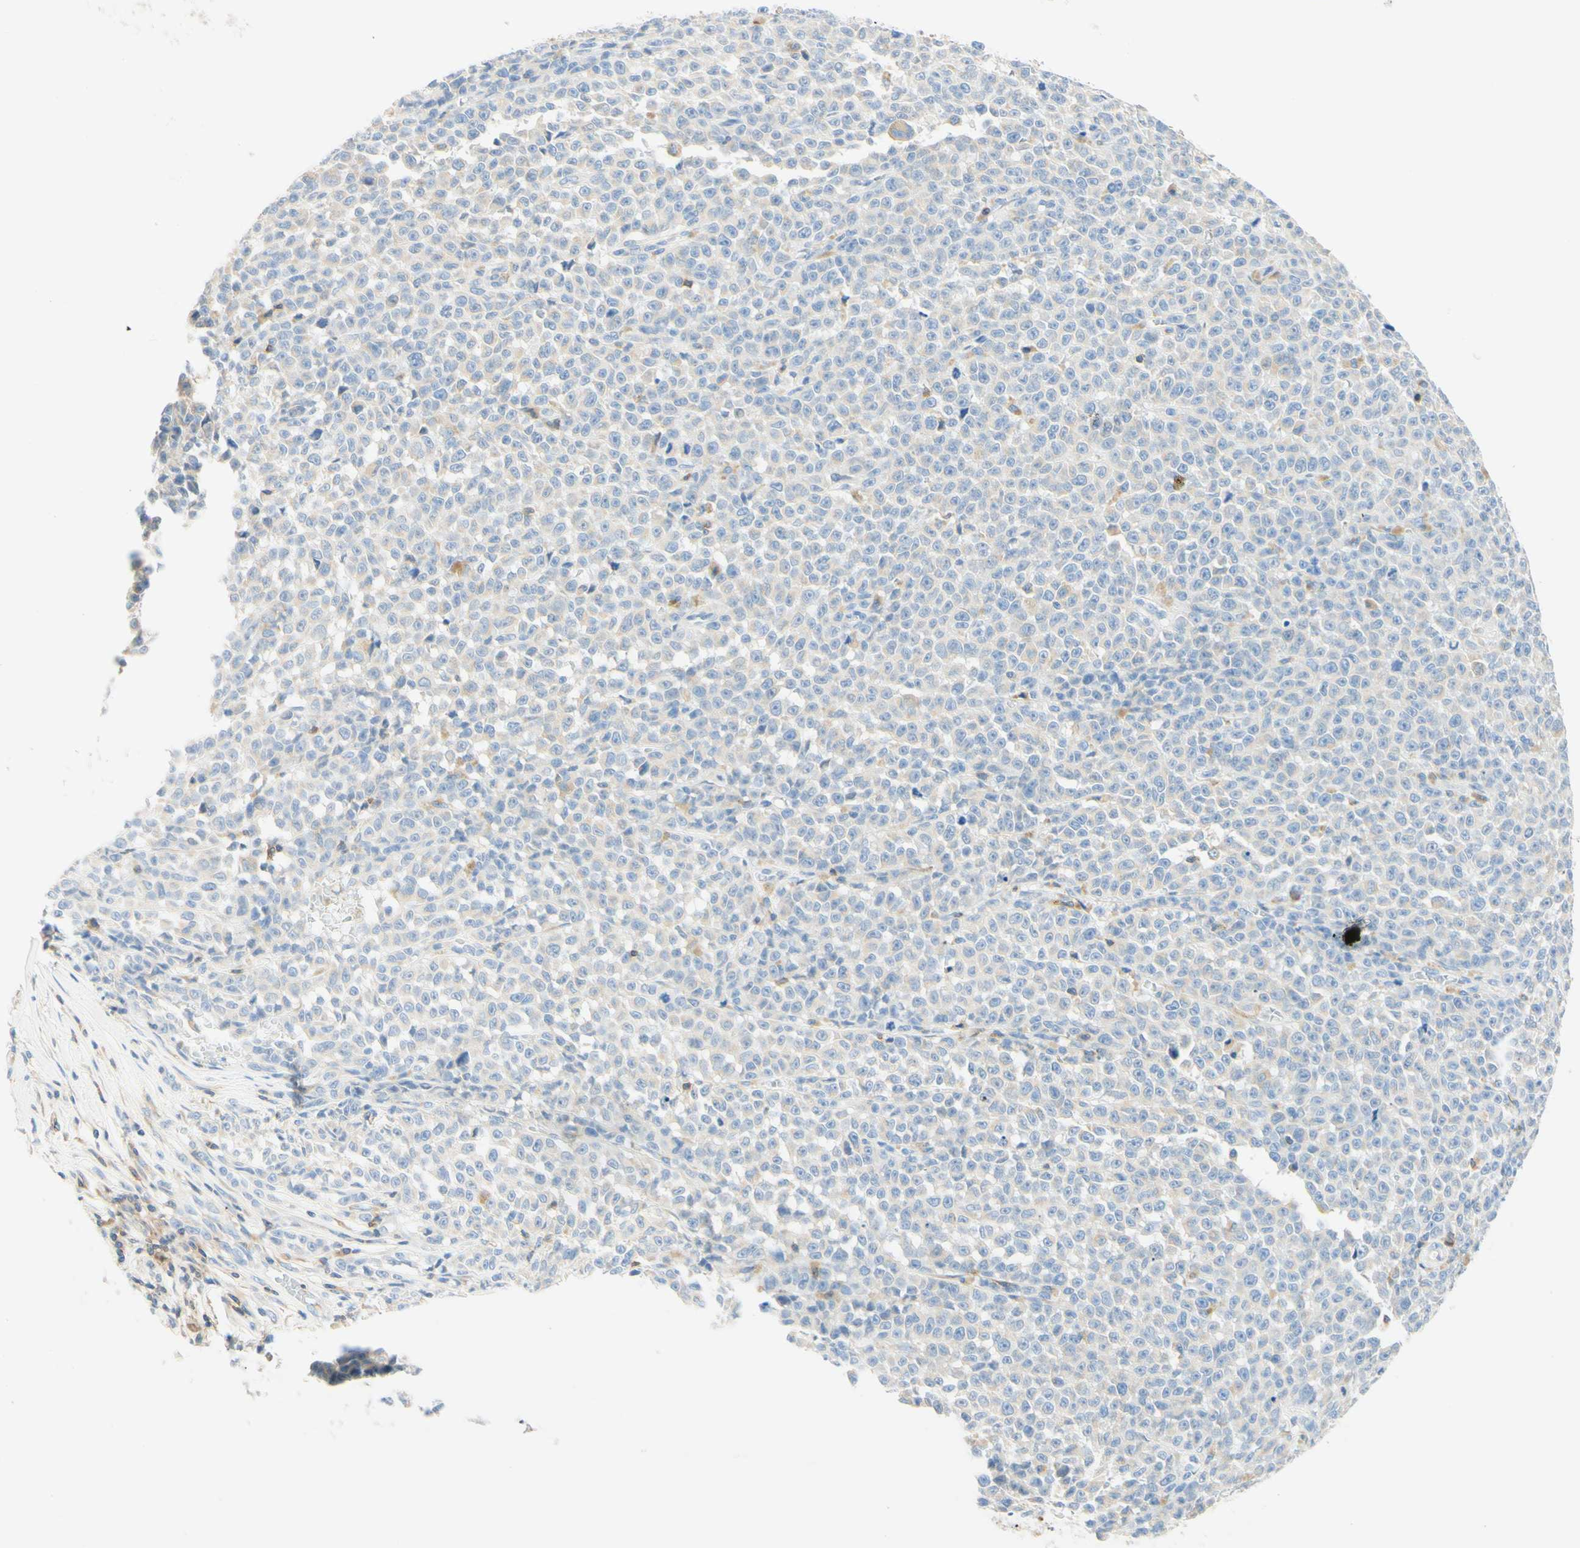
{"staining": {"intensity": "negative", "quantity": "none", "location": "none"}, "tissue": "melanoma", "cell_type": "Tumor cells", "image_type": "cancer", "snomed": [{"axis": "morphology", "description": "Malignant melanoma, NOS"}, {"axis": "topography", "description": "Skin"}], "caption": "This histopathology image is of malignant melanoma stained with immunohistochemistry to label a protein in brown with the nuclei are counter-stained blue. There is no positivity in tumor cells. Brightfield microscopy of immunohistochemistry stained with DAB (3,3'-diaminobenzidine) (brown) and hematoxylin (blue), captured at high magnification.", "gene": "LAT", "patient": {"sex": "female", "age": 82}}